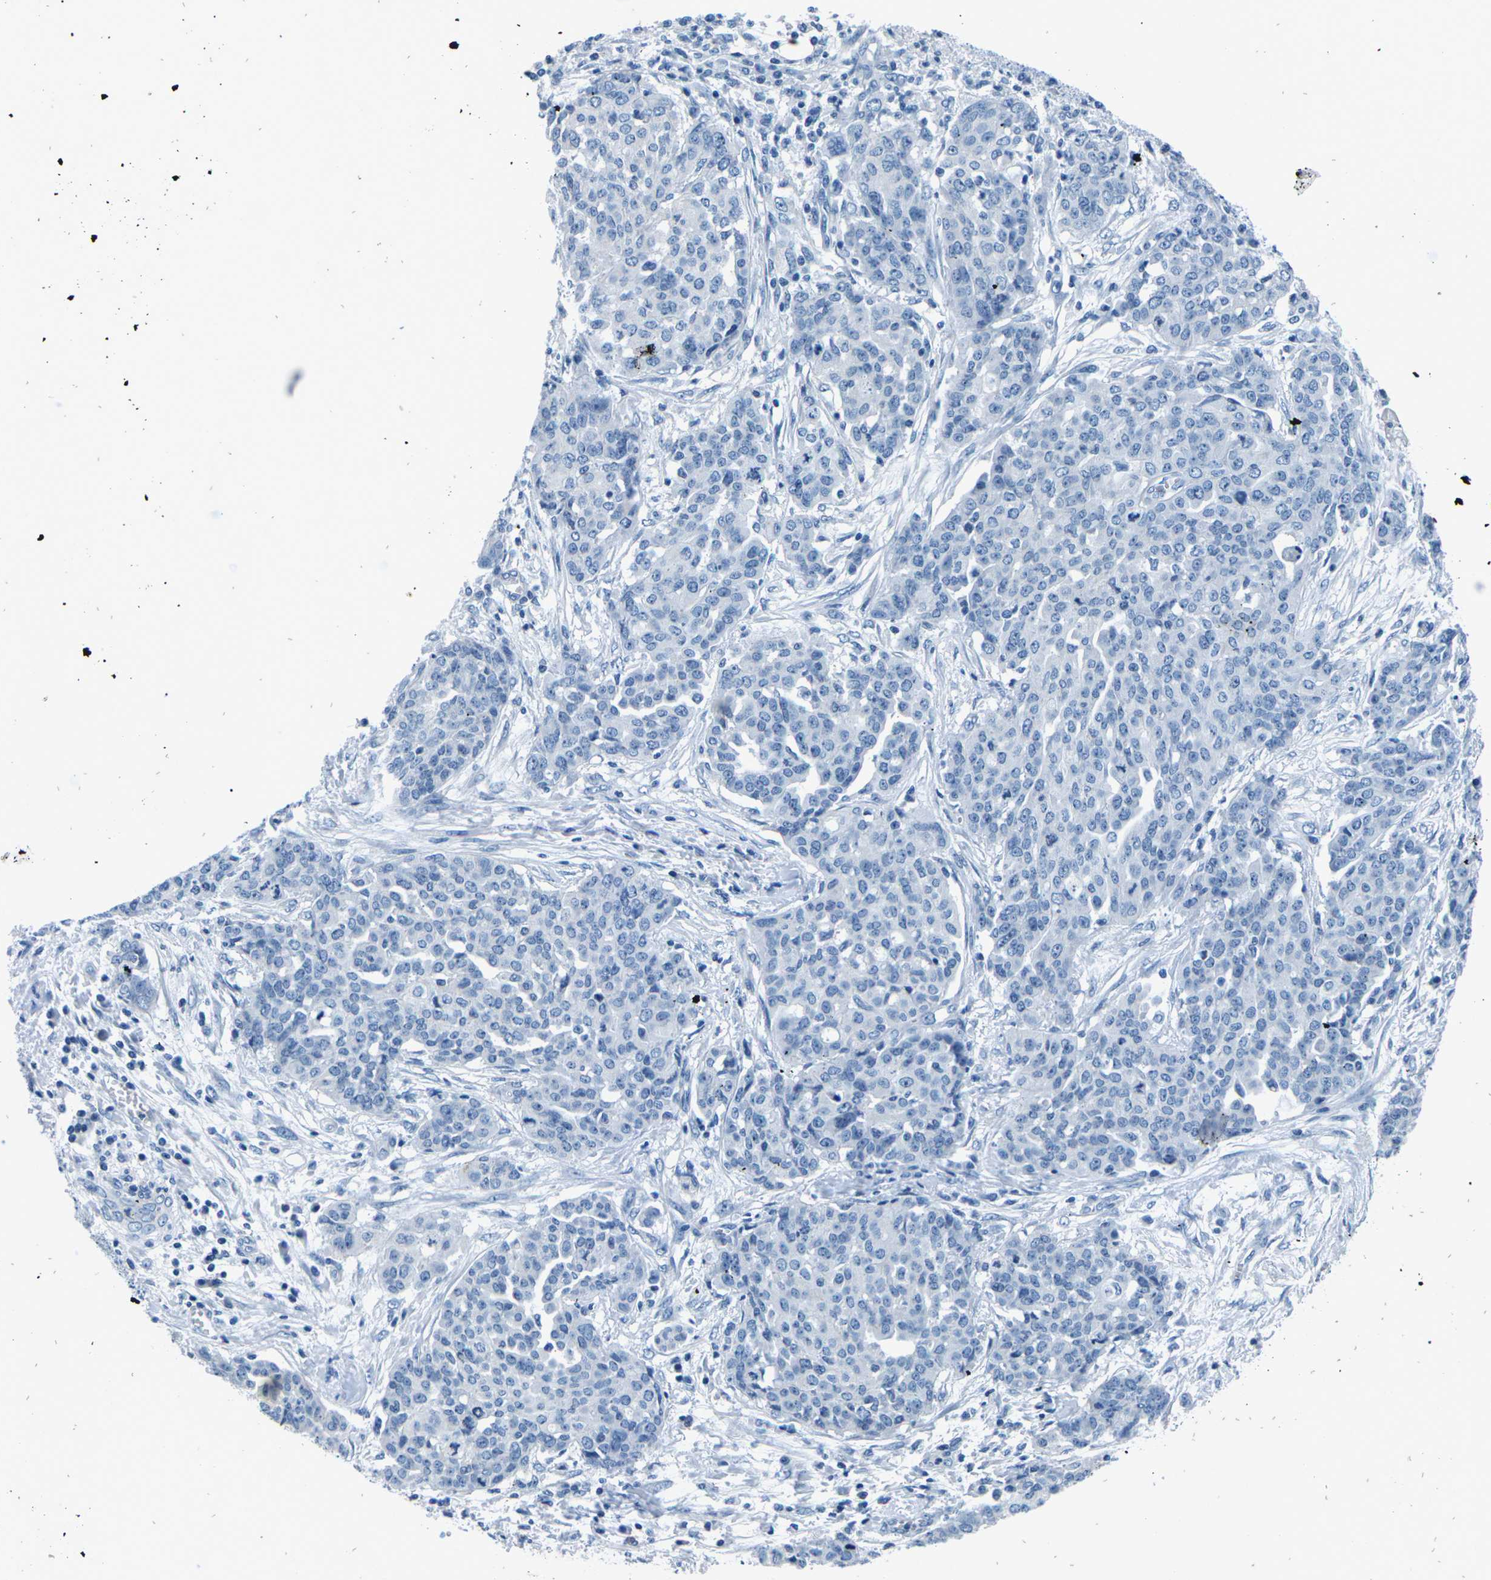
{"staining": {"intensity": "negative", "quantity": "none", "location": "none"}, "tissue": "ovarian cancer", "cell_type": "Tumor cells", "image_type": "cancer", "snomed": [{"axis": "morphology", "description": "Cystadenocarcinoma, serous, NOS"}, {"axis": "topography", "description": "Soft tissue"}, {"axis": "topography", "description": "Ovary"}], "caption": "High power microscopy micrograph of an immunohistochemistry histopathology image of ovarian cancer (serous cystadenocarcinoma), revealing no significant positivity in tumor cells. Brightfield microscopy of immunohistochemistry stained with DAB (brown) and hematoxylin (blue), captured at high magnification.", "gene": "UMOD", "patient": {"sex": "female", "age": 57}}